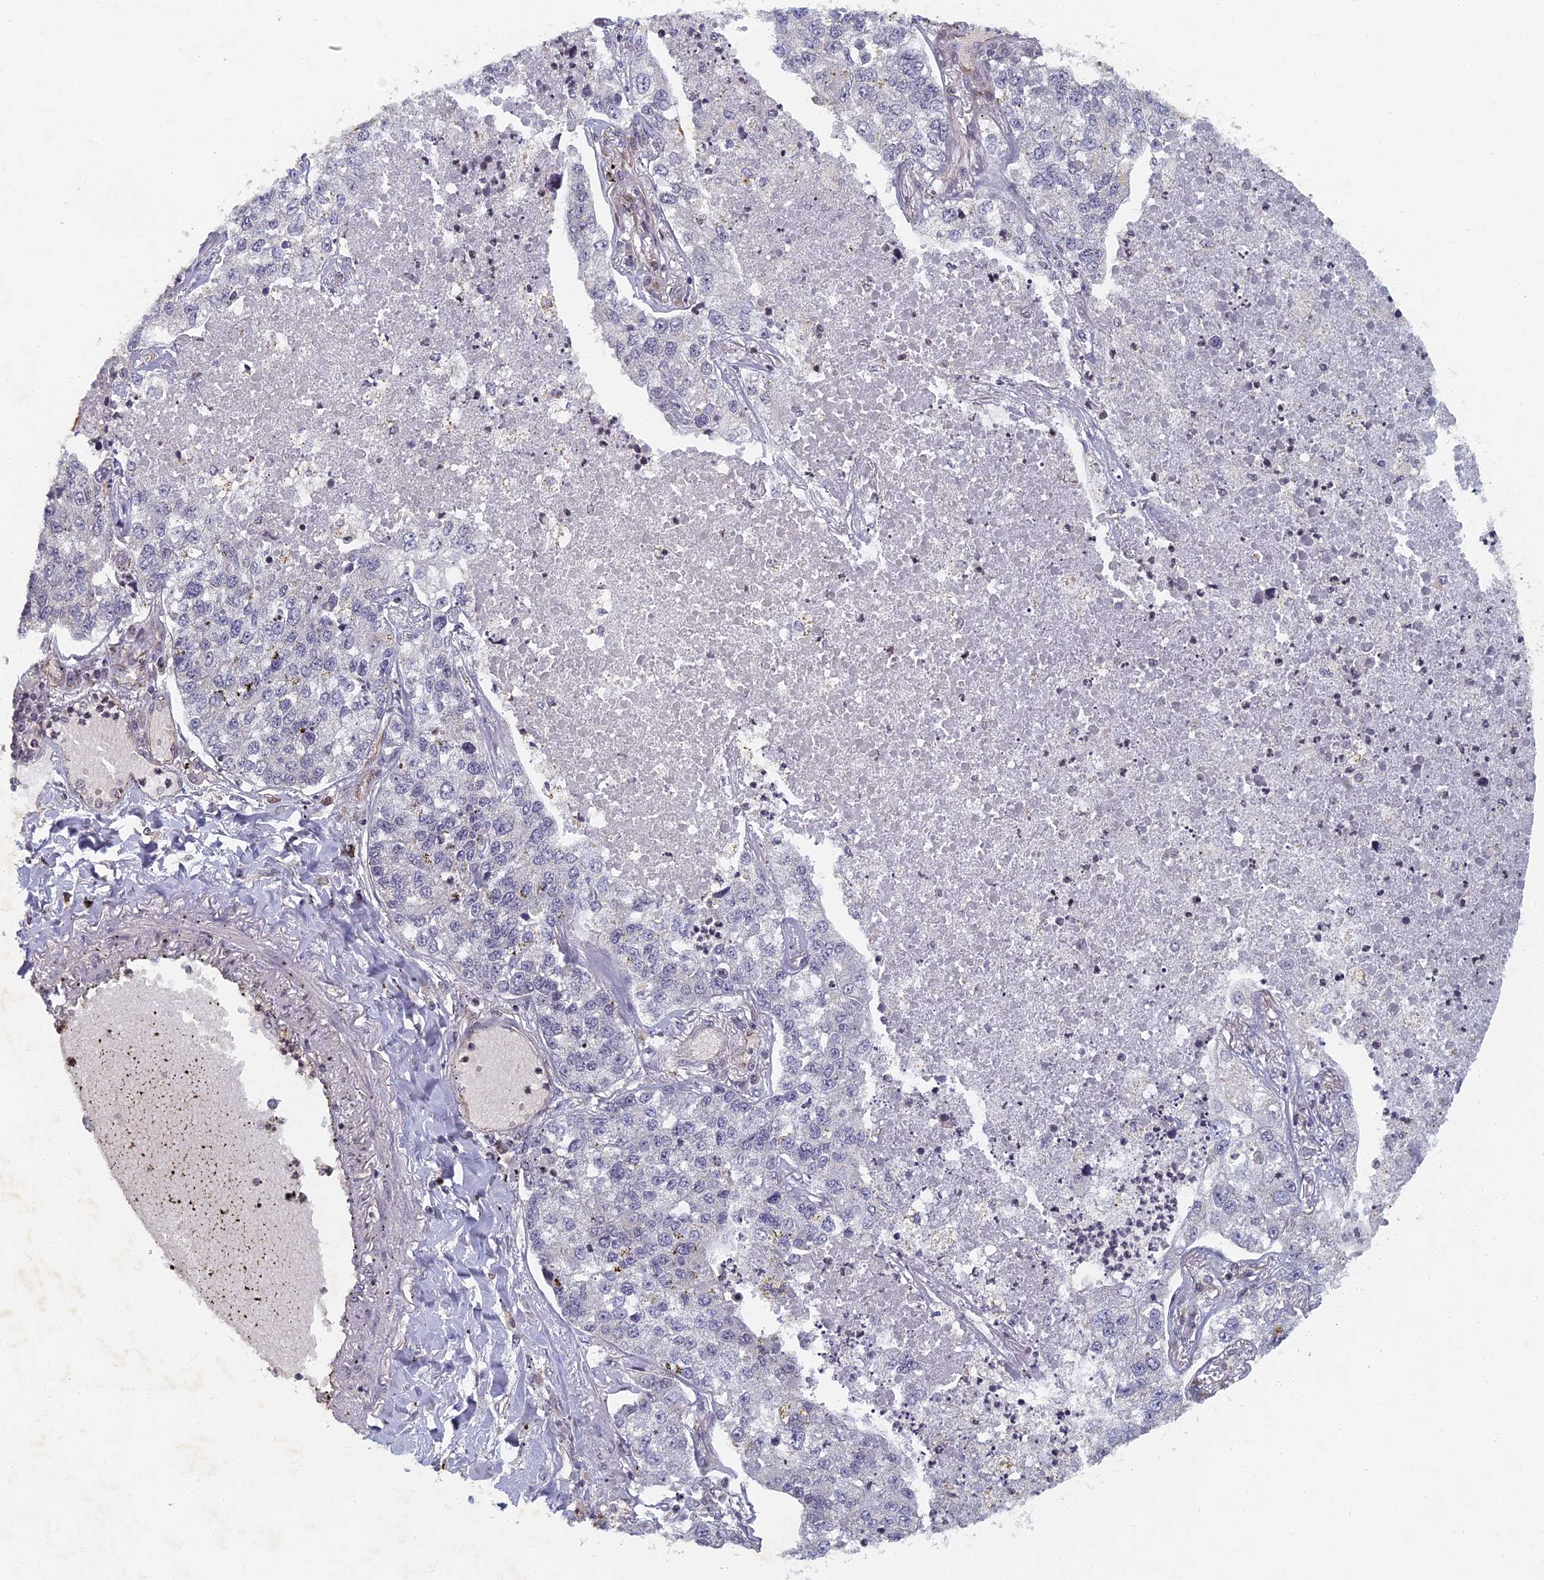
{"staining": {"intensity": "negative", "quantity": "none", "location": "none"}, "tissue": "lung cancer", "cell_type": "Tumor cells", "image_type": "cancer", "snomed": [{"axis": "morphology", "description": "Adenocarcinoma, NOS"}, {"axis": "topography", "description": "Lung"}], "caption": "DAB (3,3'-diaminobenzidine) immunohistochemical staining of human lung cancer reveals no significant staining in tumor cells.", "gene": "ABCB10", "patient": {"sex": "male", "age": 49}}